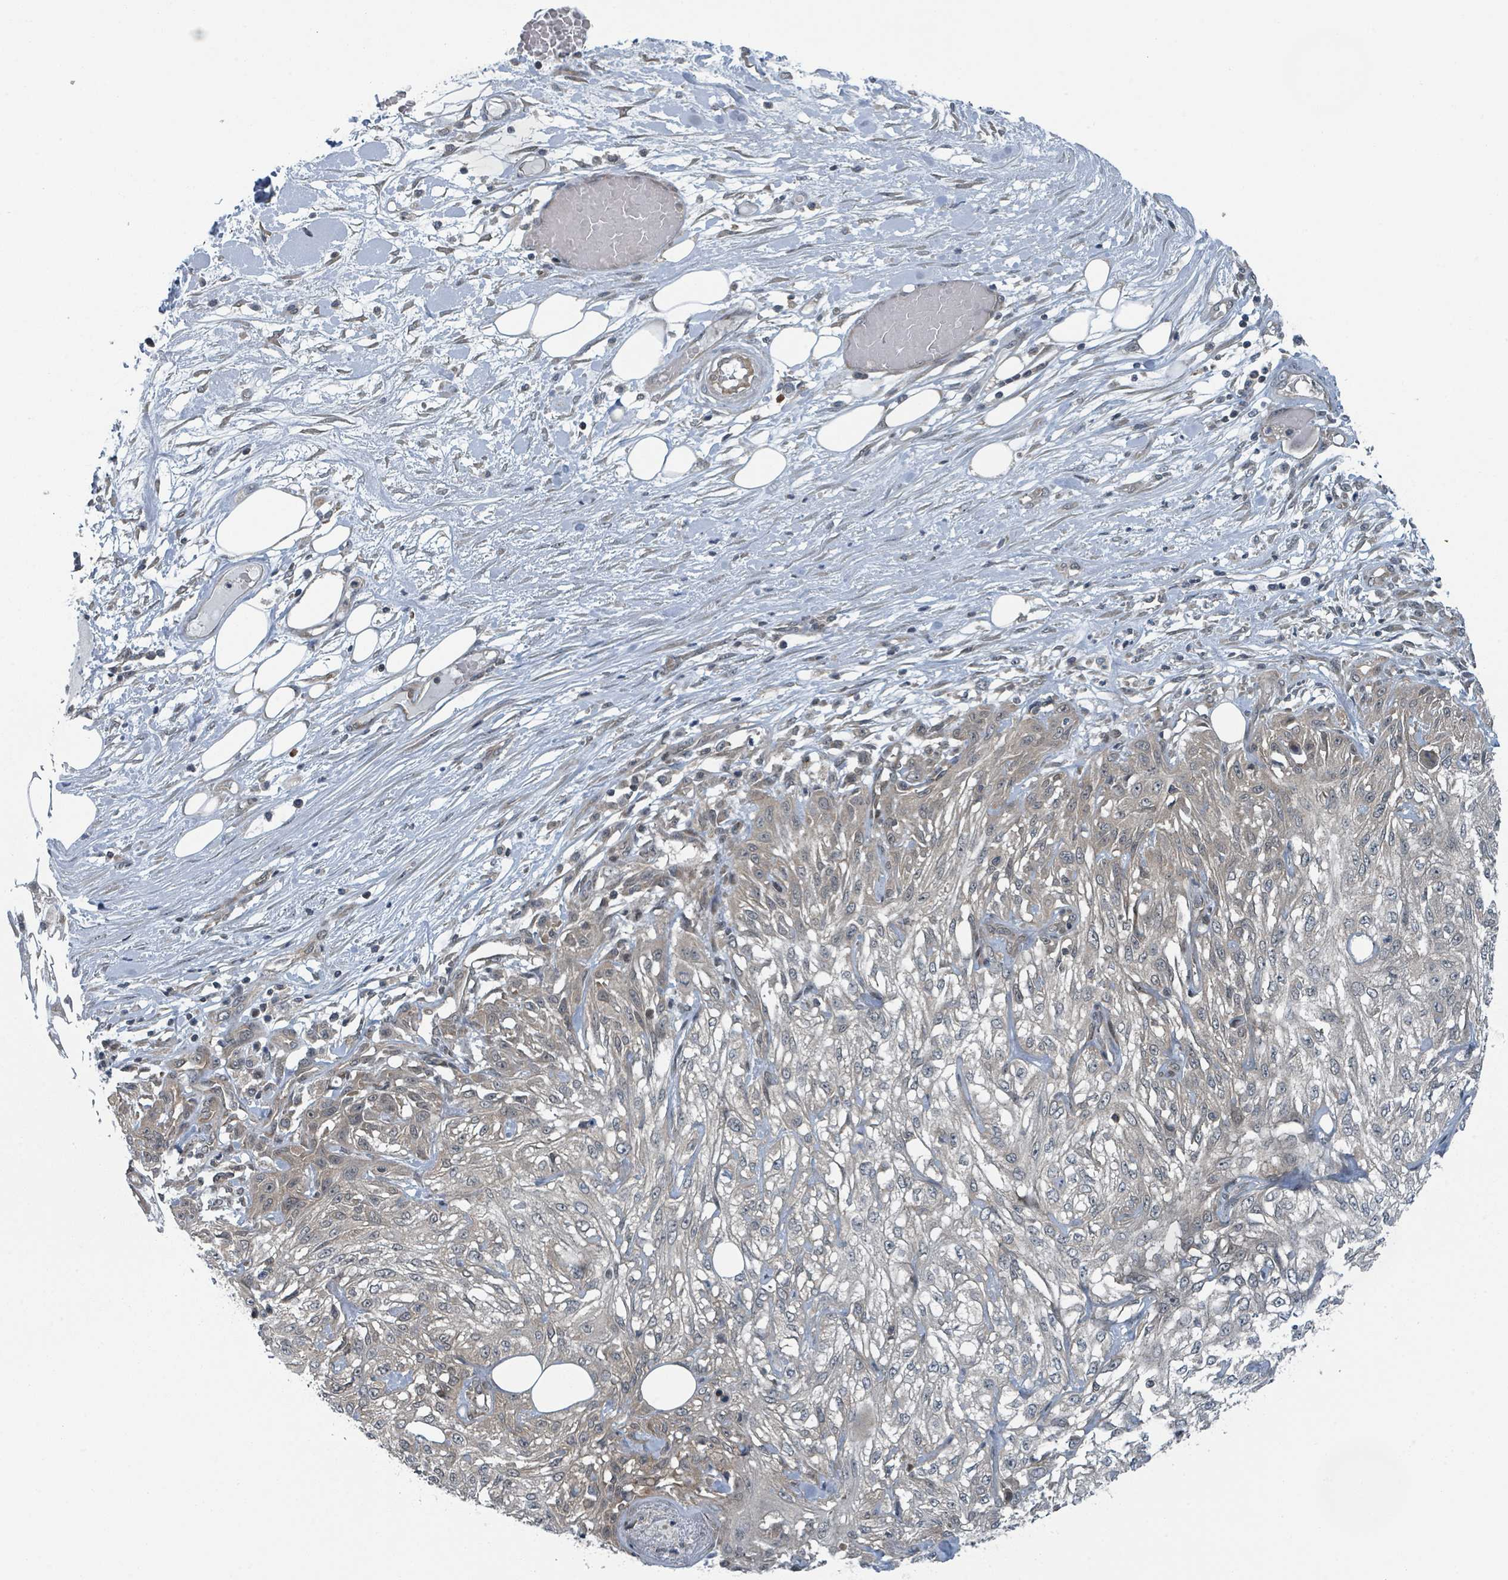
{"staining": {"intensity": "weak", "quantity": "25%-75%", "location": "cytoplasmic/membranous"}, "tissue": "skin cancer", "cell_type": "Tumor cells", "image_type": "cancer", "snomed": [{"axis": "morphology", "description": "Squamous cell carcinoma, NOS"}, {"axis": "morphology", "description": "Squamous cell carcinoma, metastatic, NOS"}, {"axis": "topography", "description": "Skin"}, {"axis": "topography", "description": "Lymph node"}], "caption": "Brown immunohistochemical staining in squamous cell carcinoma (skin) demonstrates weak cytoplasmic/membranous expression in approximately 25%-75% of tumor cells.", "gene": "GOLGA7", "patient": {"sex": "male", "age": 75}}